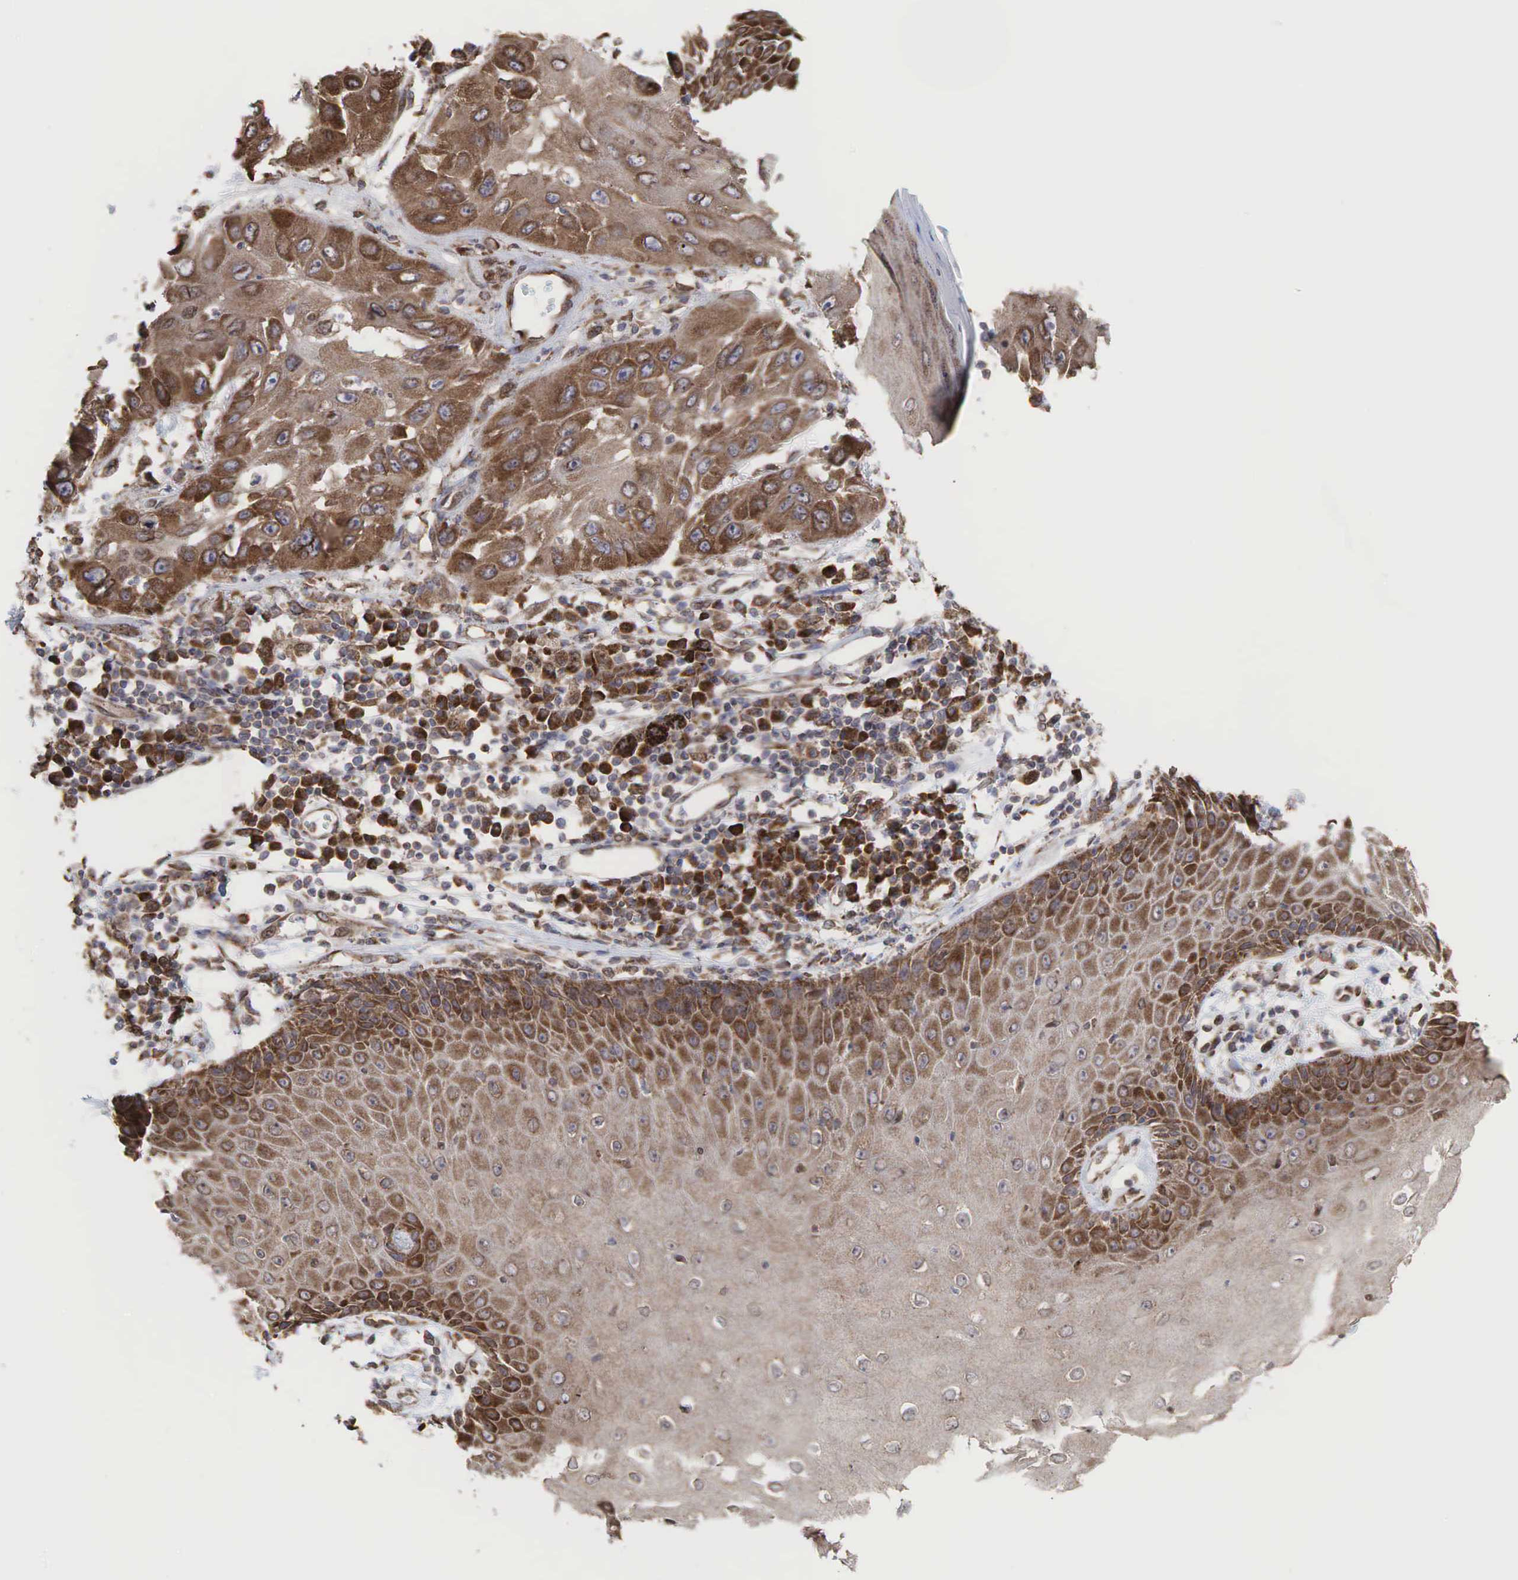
{"staining": {"intensity": "weak", "quantity": ">75%", "location": "cytoplasmic/membranous"}, "tissue": "skin cancer", "cell_type": "Tumor cells", "image_type": "cancer", "snomed": [{"axis": "morphology", "description": "Squamous cell carcinoma, NOS"}, {"axis": "topography", "description": "Skin"}, {"axis": "topography", "description": "Anal"}], "caption": "Protein expression analysis of skin squamous cell carcinoma demonstrates weak cytoplasmic/membranous expression in about >75% of tumor cells. (Stains: DAB (3,3'-diaminobenzidine) in brown, nuclei in blue, Microscopy: brightfield microscopy at high magnification).", "gene": "PABPC5", "patient": {"sex": "male", "age": 61}}